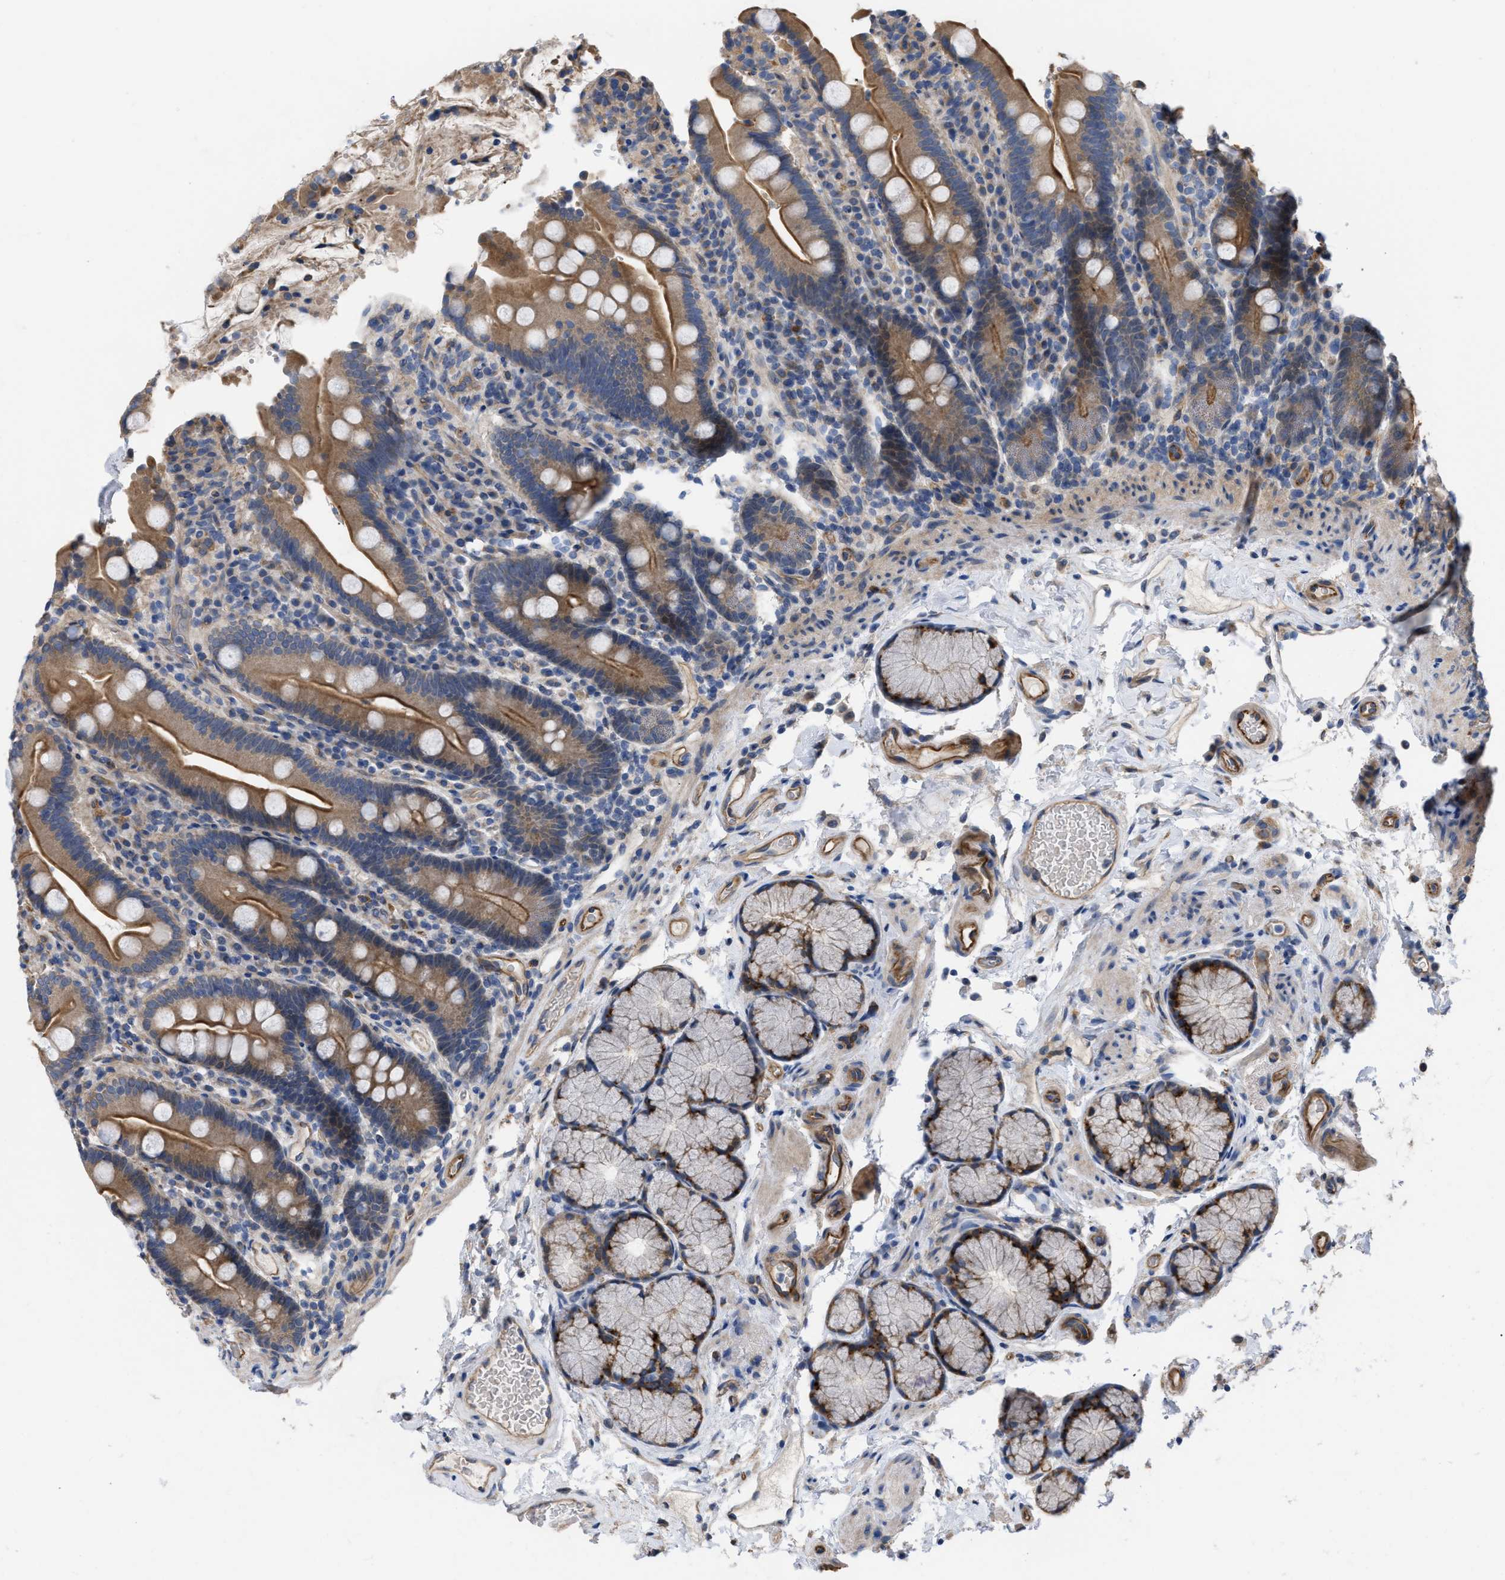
{"staining": {"intensity": "moderate", "quantity": ">75%", "location": "cytoplasmic/membranous"}, "tissue": "duodenum", "cell_type": "Glandular cells", "image_type": "normal", "snomed": [{"axis": "morphology", "description": "Normal tissue, NOS"}, {"axis": "topography", "description": "Small intestine, NOS"}], "caption": "Immunohistochemical staining of normal duodenum reveals >75% levels of moderate cytoplasmic/membranous protein staining in approximately >75% of glandular cells. (DAB (3,3'-diaminobenzidine) IHC with brightfield microscopy, high magnification).", "gene": "SLC4A11", "patient": {"sex": "female", "age": 71}}